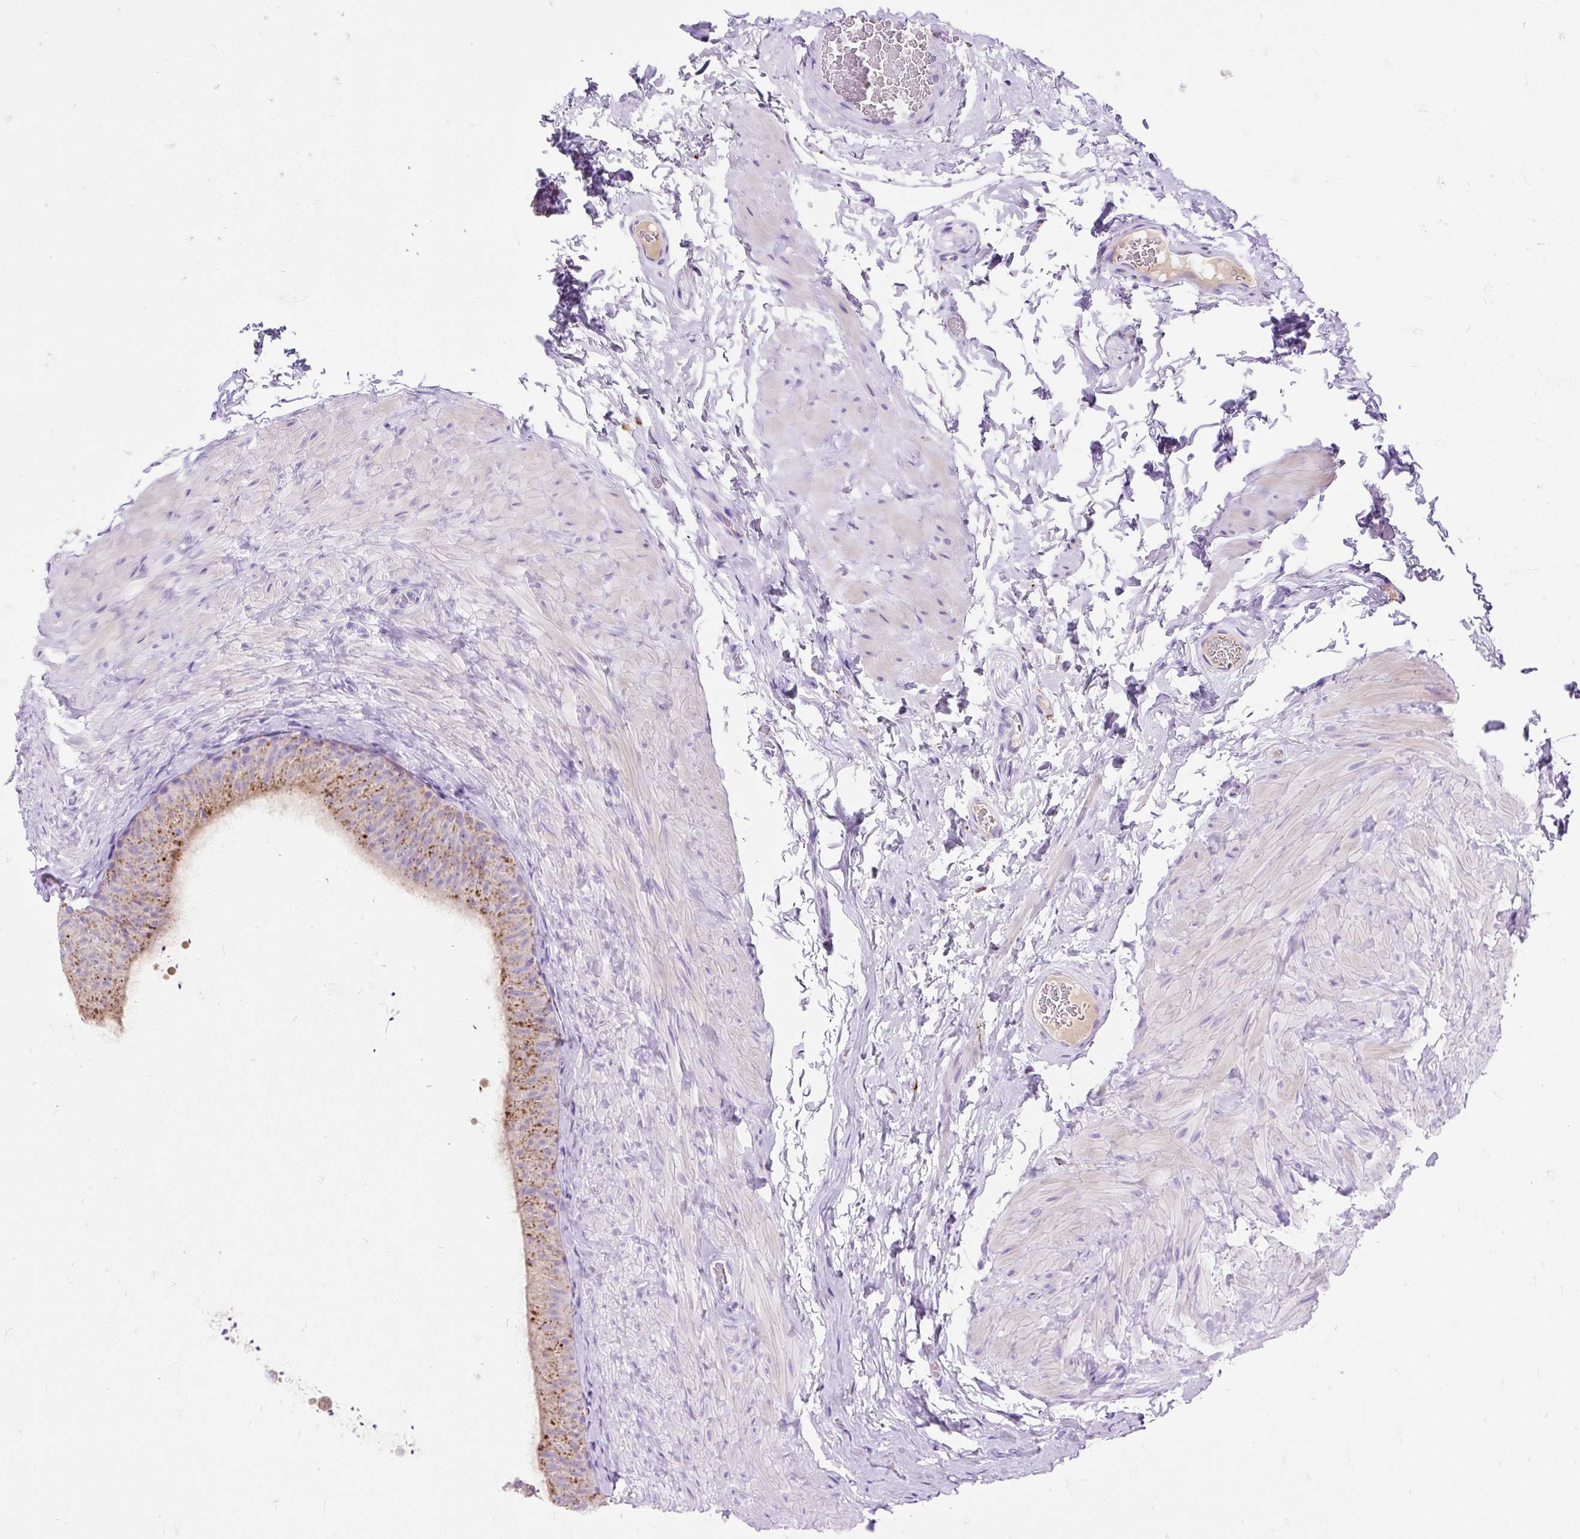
{"staining": {"intensity": "moderate", "quantity": "25%-75%", "location": "cytoplasmic/membranous"}, "tissue": "epididymis", "cell_type": "Glandular cells", "image_type": "normal", "snomed": [{"axis": "morphology", "description": "Normal tissue, NOS"}, {"axis": "topography", "description": "Epididymis, spermatic cord, NOS"}, {"axis": "topography", "description": "Epididymis"}], "caption": "An immunohistochemistry (IHC) photomicrograph of normal tissue is shown. Protein staining in brown shows moderate cytoplasmic/membranous positivity in epididymis within glandular cells.", "gene": "HEXB", "patient": {"sex": "male", "age": 31}}